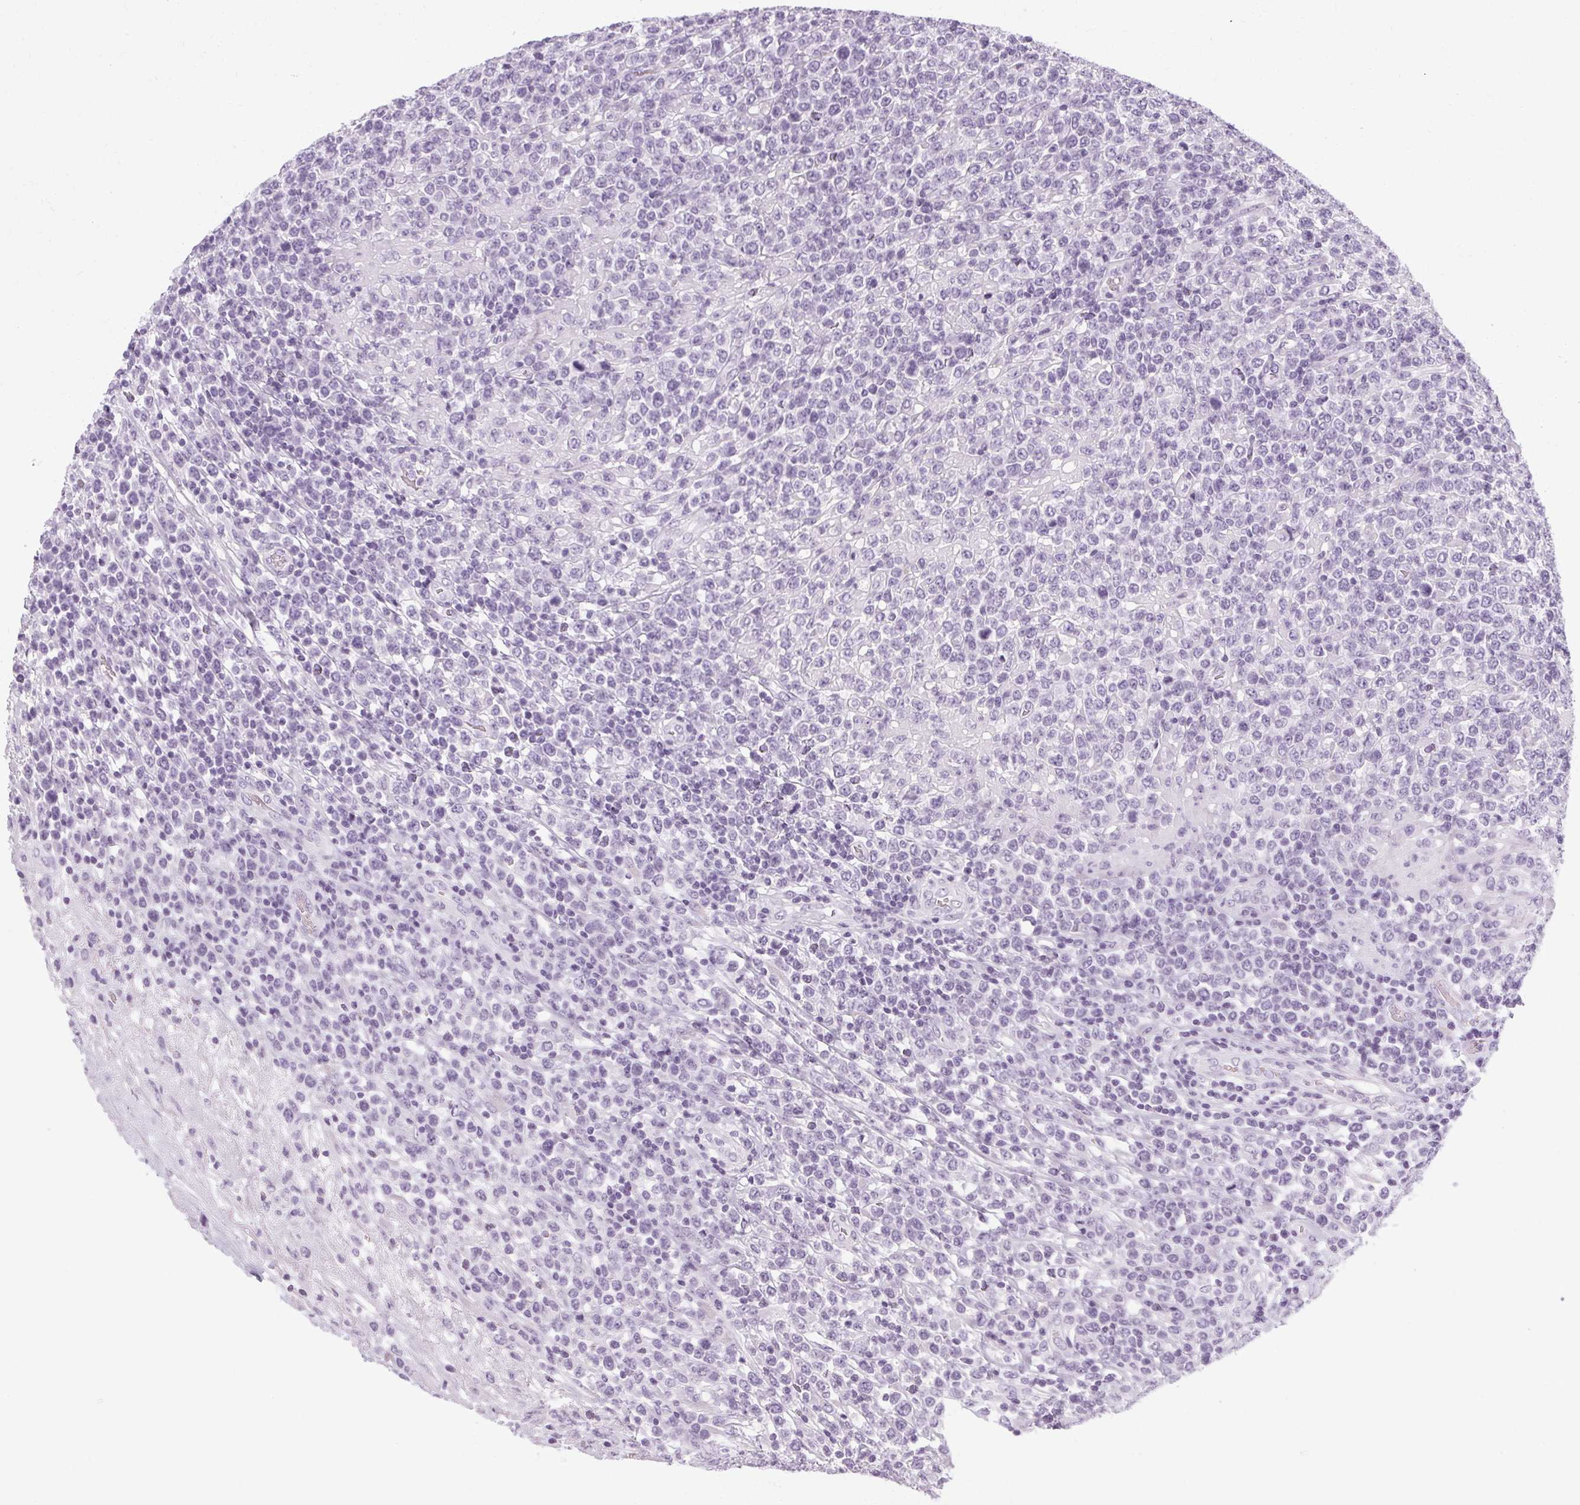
{"staining": {"intensity": "negative", "quantity": "none", "location": "none"}, "tissue": "lymphoma", "cell_type": "Tumor cells", "image_type": "cancer", "snomed": [{"axis": "morphology", "description": "Malignant lymphoma, non-Hodgkin's type, High grade"}, {"axis": "topography", "description": "Soft tissue"}], "caption": "Tumor cells show no significant expression in high-grade malignant lymphoma, non-Hodgkin's type.", "gene": "POMC", "patient": {"sex": "female", "age": 56}}